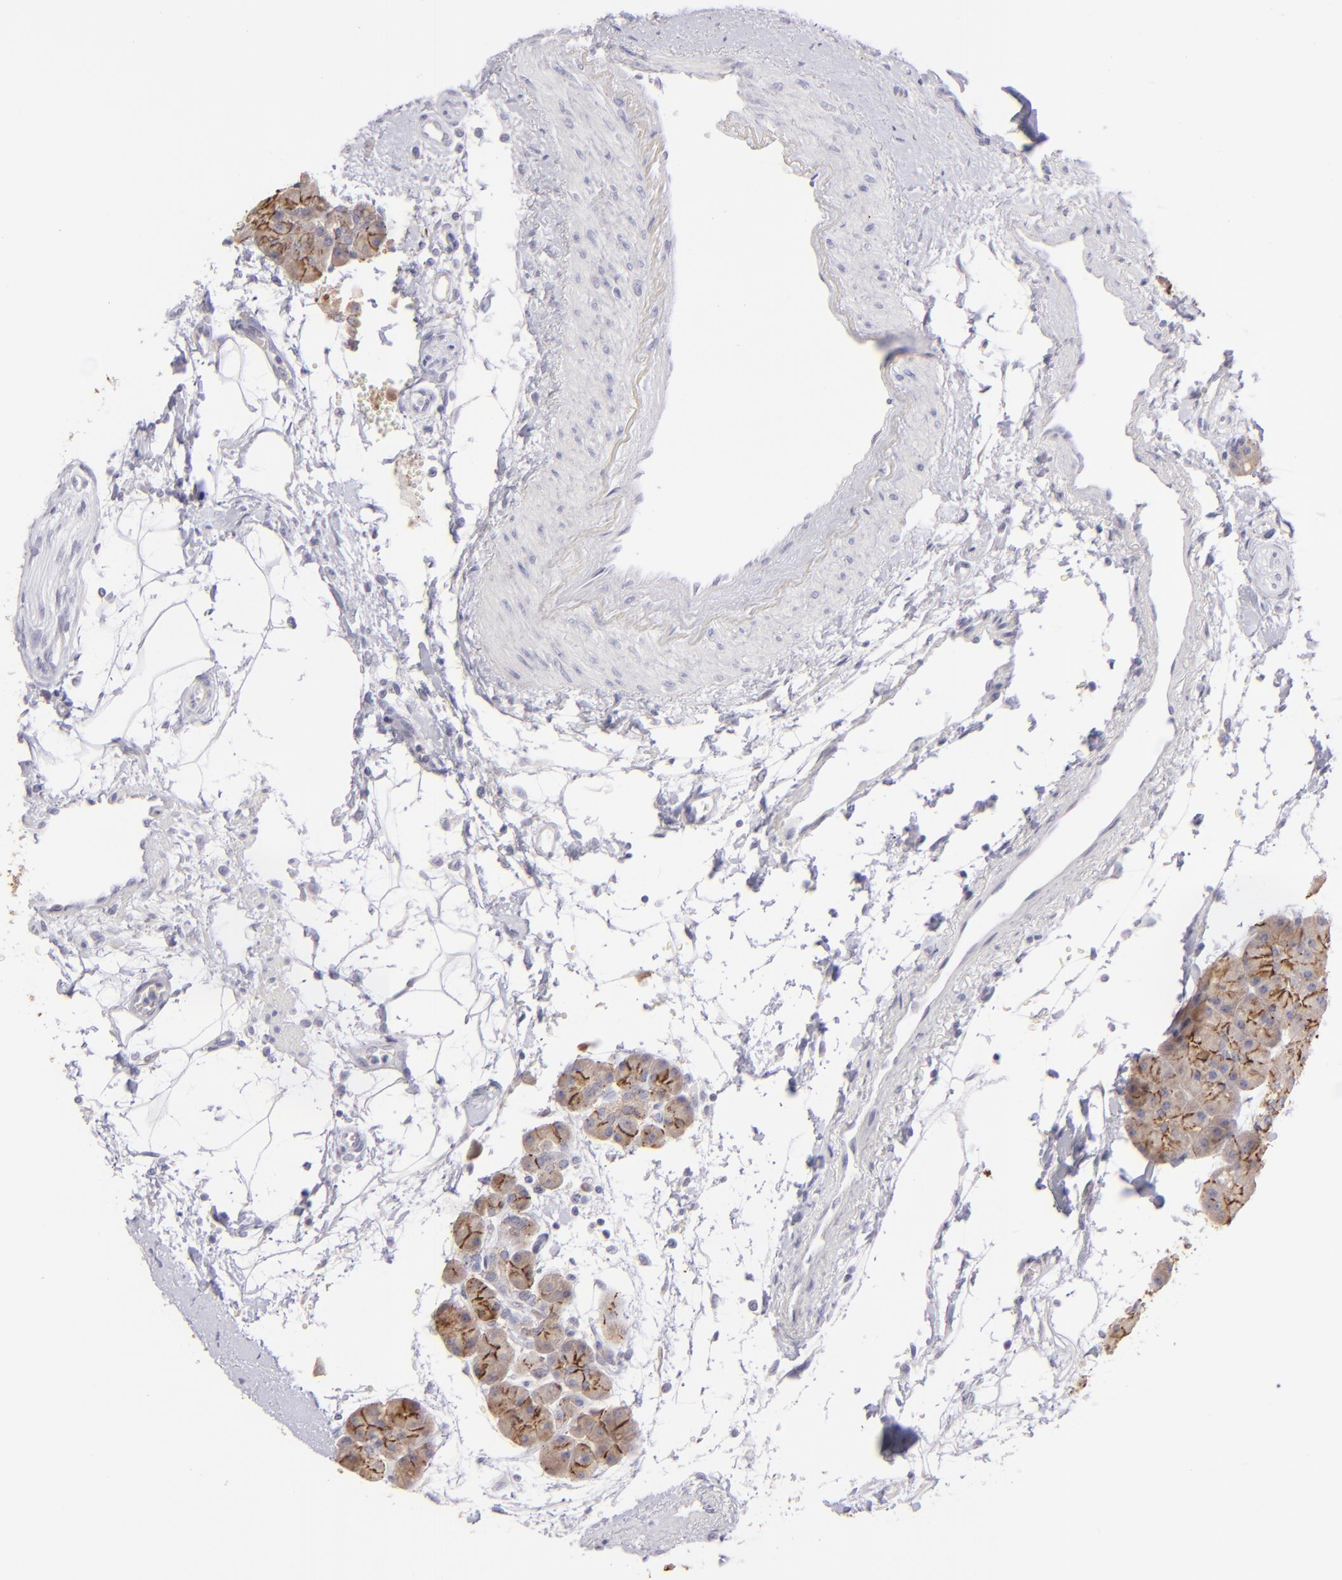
{"staining": {"intensity": "strong", "quantity": ">75%", "location": "cytoplasmic/membranous"}, "tissue": "pancreas", "cell_type": "Exocrine glandular cells", "image_type": "normal", "snomed": [{"axis": "morphology", "description": "Normal tissue, NOS"}, {"axis": "topography", "description": "Pancreas"}], "caption": "Brown immunohistochemical staining in normal human pancreas exhibits strong cytoplasmic/membranous positivity in about >75% of exocrine glandular cells.", "gene": "CLDN4", "patient": {"sex": "male", "age": 66}}